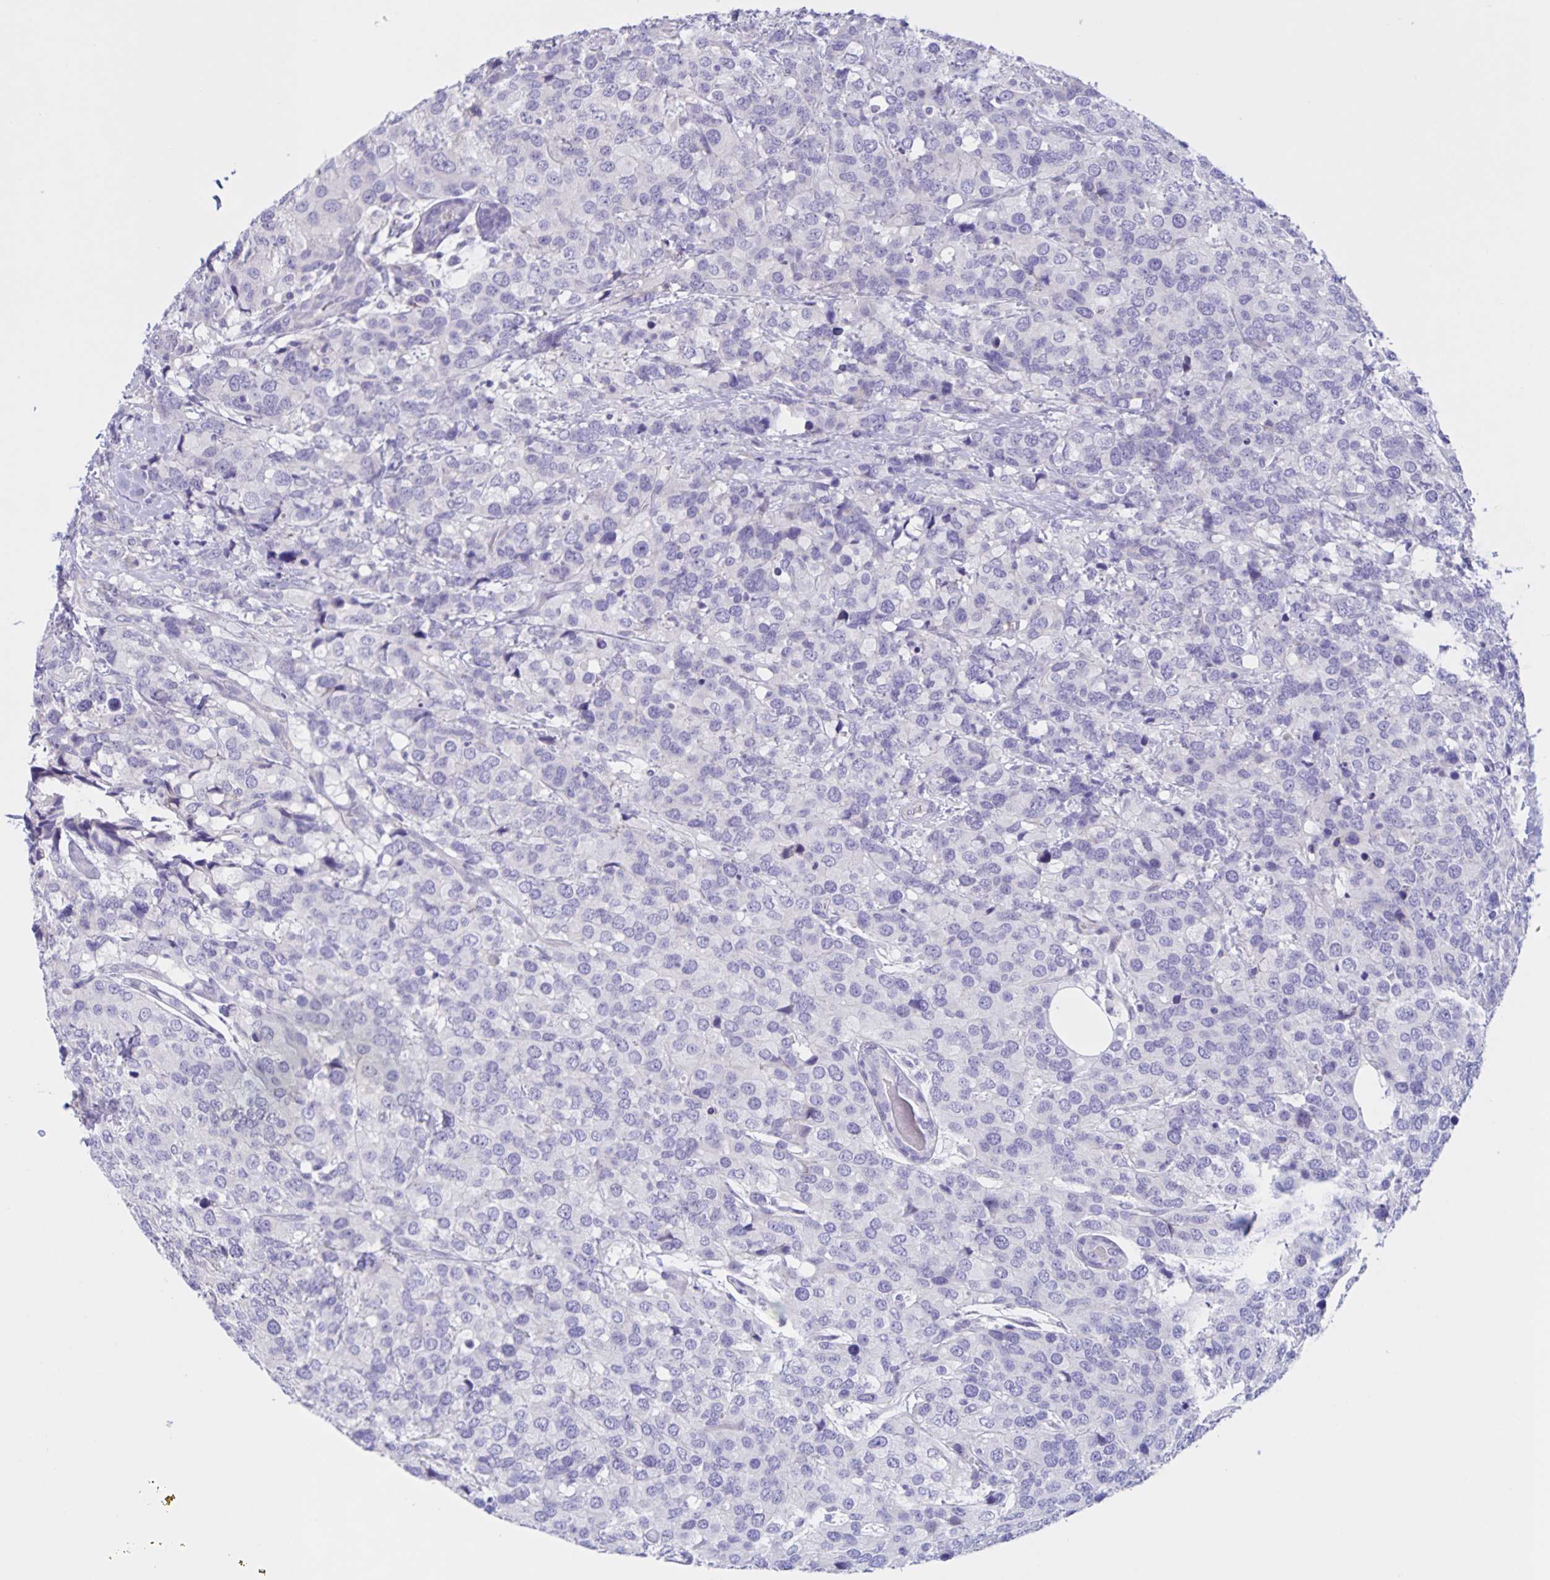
{"staining": {"intensity": "negative", "quantity": "none", "location": "none"}, "tissue": "breast cancer", "cell_type": "Tumor cells", "image_type": "cancer", "snomed": [{"axis": "morphology", "description": "Lobular carcinoma"}, {"axis": "topography", "description": "Breast"}], "caption": "An image of human breast cancer (lobular carcinoma) is negative for staining in tumor cells.", "gene": "DMGDH", "patient": {"sex": "female", "age": 59}}